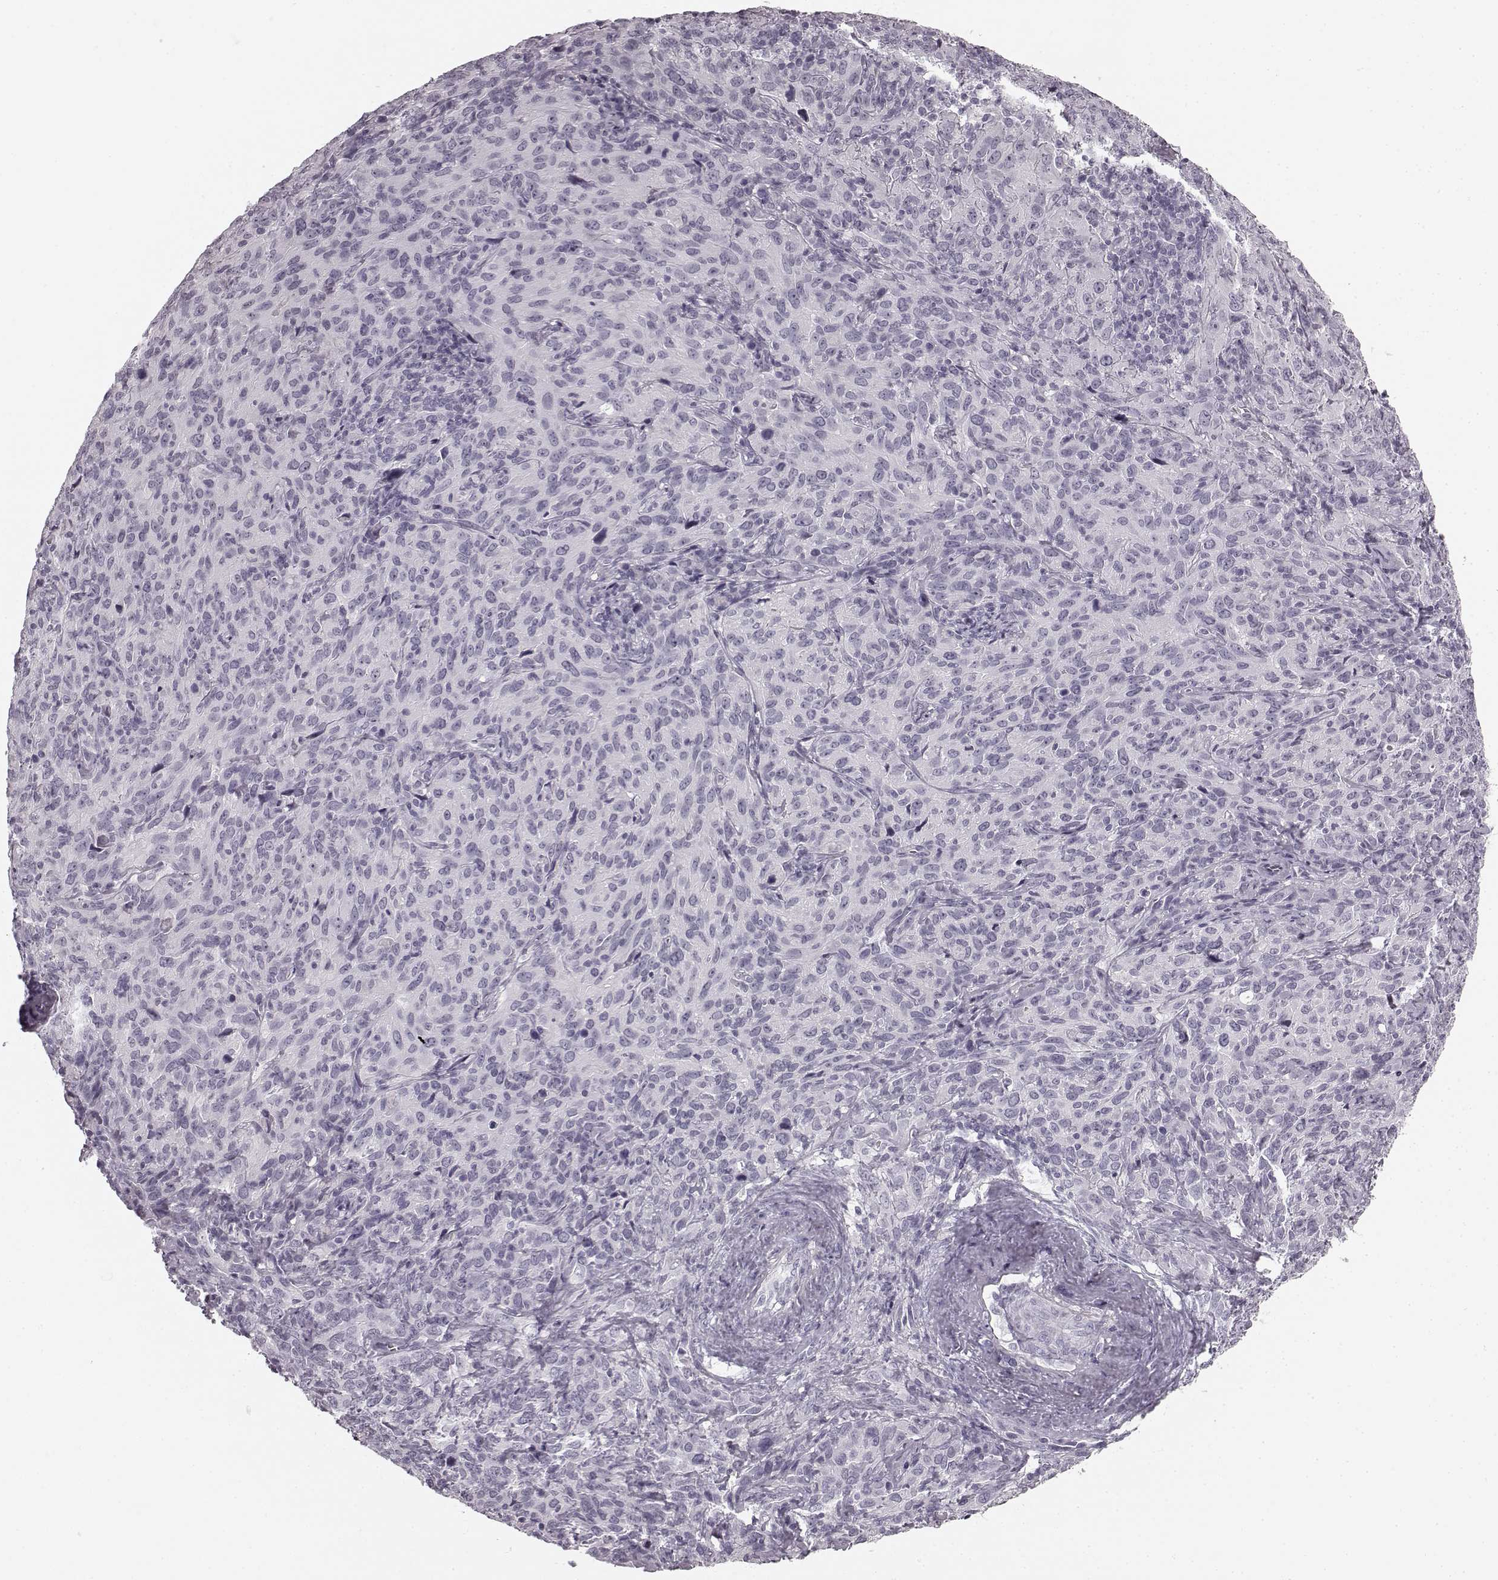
{"staining": {"intensity": "negative", "quantity": "none", "location": "none"}, "tissue": "cervical cancer", "cell_type": "Tumor cells", "image_type": "cancer", "snomed": [{"axis": "morphology", "description": "Squamous cell carcinoma, NOS"}, {"axis": "topography", "description": "Cervix"}], "caption": "This photomicrograph is of squamous cell carcinoma (cervical) stained with immunohistochemistry (IHC) to label a protein in brown with the nuclei are counter-stained blue. There is no expression in tumor cells.", "gene": "TMPRSS15", "patient": {"sex": "female", "age": 51}}